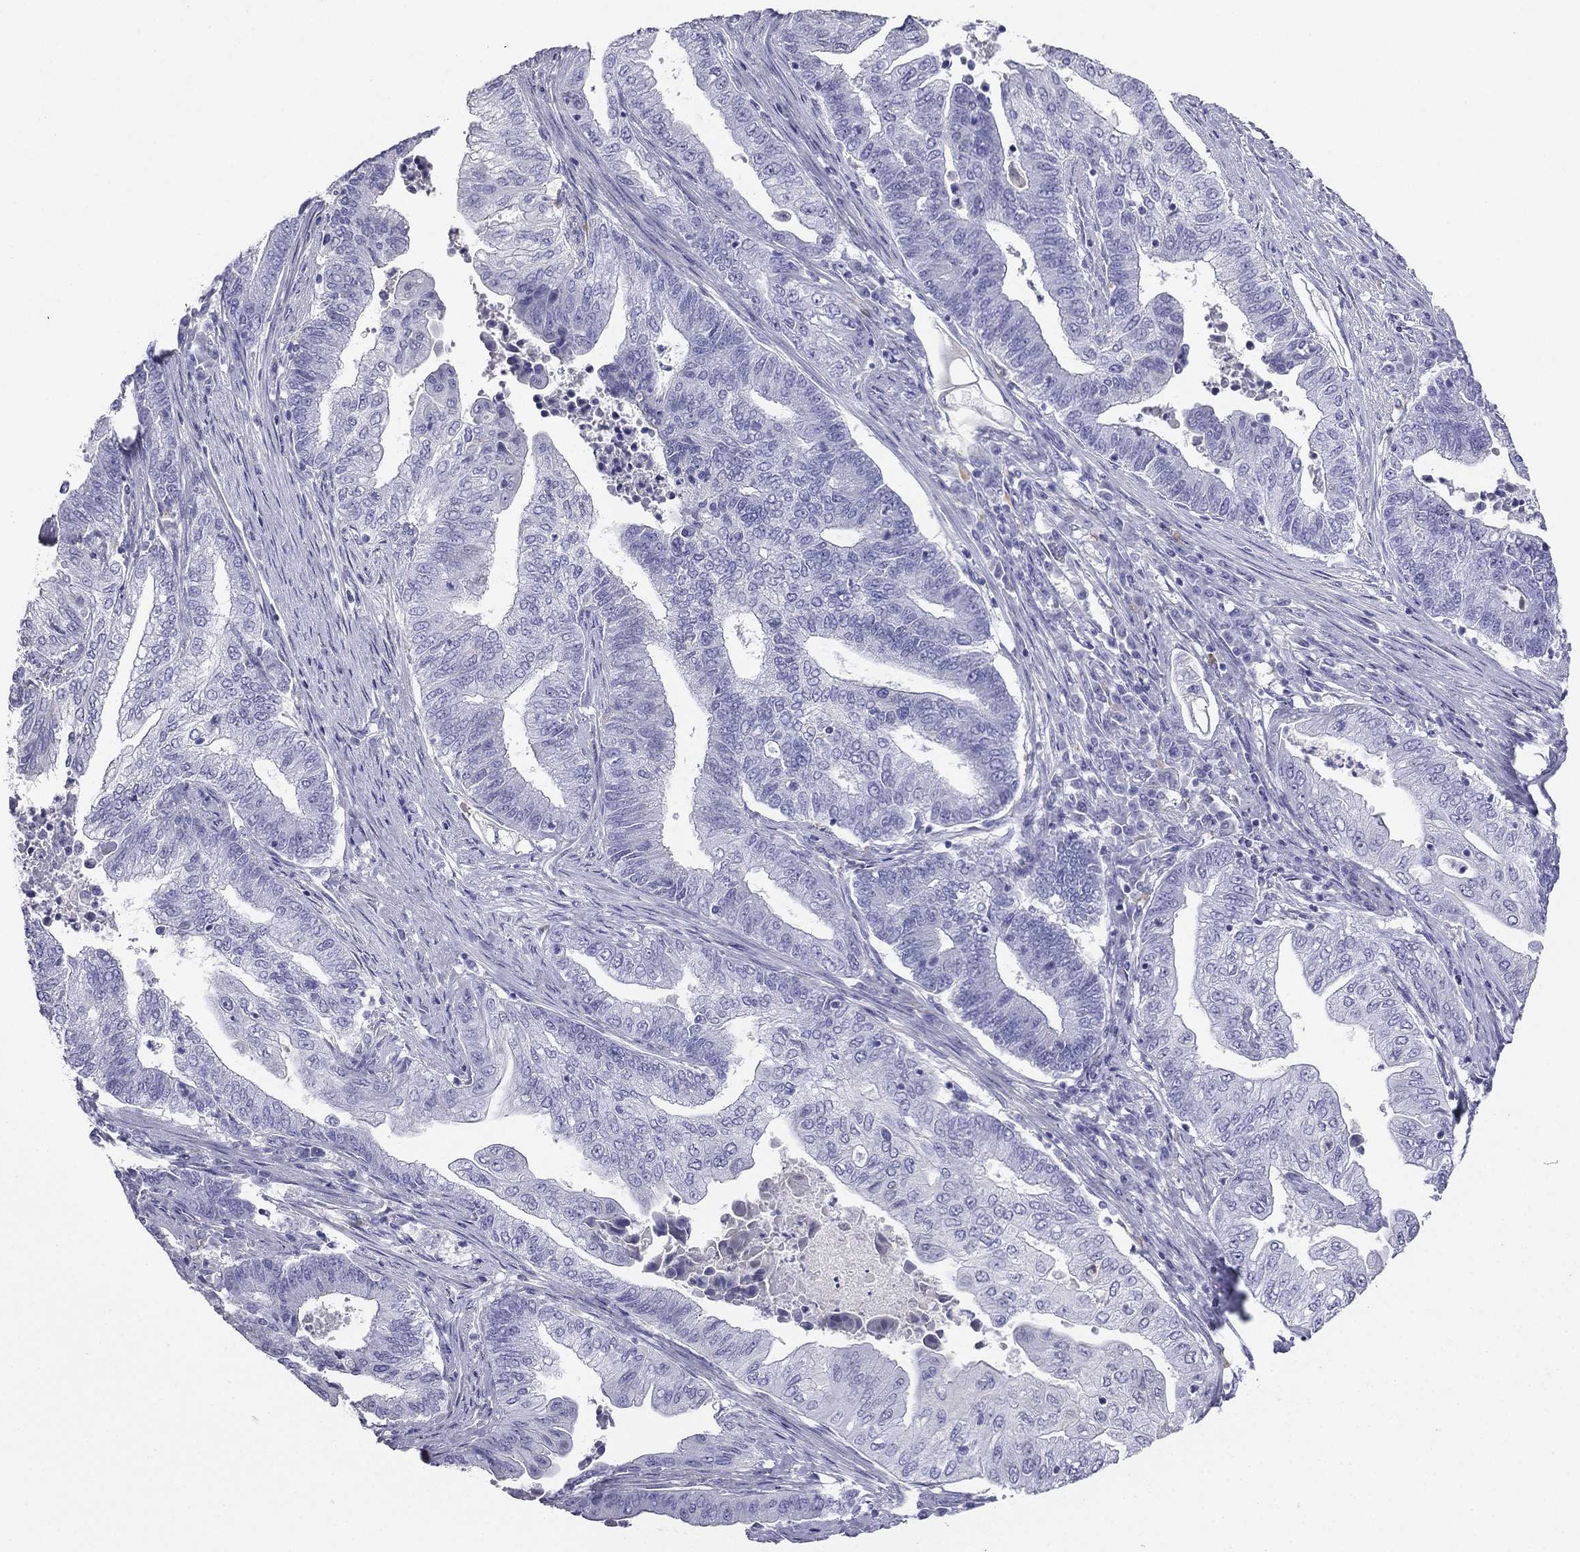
{"staining": {"intensity": "negative", "quantity": "none", "location": "none"}, "tissue": "endometrial cancer", "cell_type": "Tumor cells", "image_type": "cancer", "snomed": [{"axis": "morphology", "description": "Adenocarcinoma, NOS"}, {"axis": "topography", "description": "Uterus"}, {"axis": "topography", "description": "Endometrium"}], "caption": "Immunohistochemistry photomicrograph of human endometrial cancer stained for a protein (brown), which shows no positivity in tumor cells.", "gene": "ALOXE3", "patient": {"sex": "female", "age": 54}}